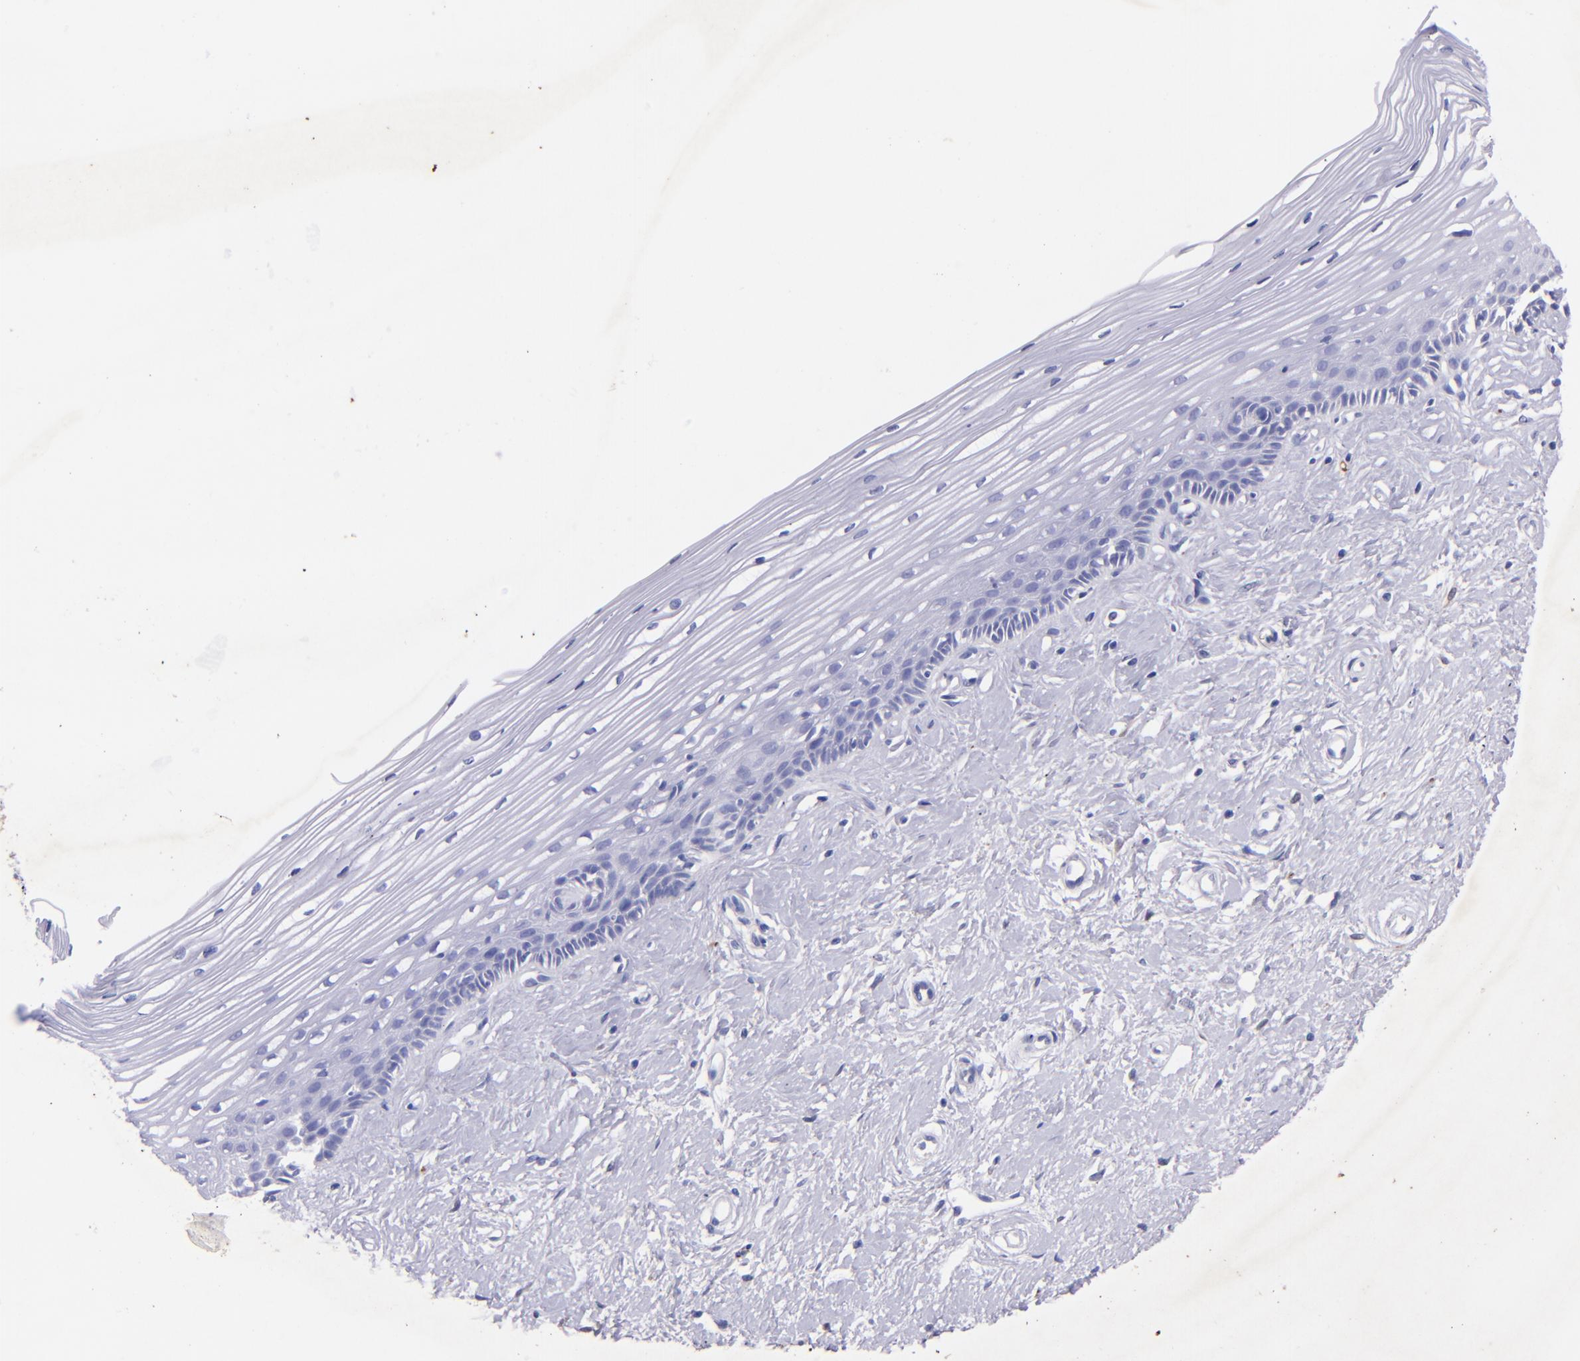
{"staining": {"intensity": "negative", "quantity": "none", "location": "none"}, "tissue": "cervix", "cell_type": "Glandular cells", "image_type": "normal", "snomed": [{"axis": "morphology", "description": "Normal tissue, NOS"}, {"axis": "topography", "description": "Cervix"}], "caption": "Glandular cells are negative for protein expression in normal human cervix. (Brightfield microscopy of DAB IHC at high magnification).", "gene": "UCHL1", "patient": {"sex": "female", "age": 40}}